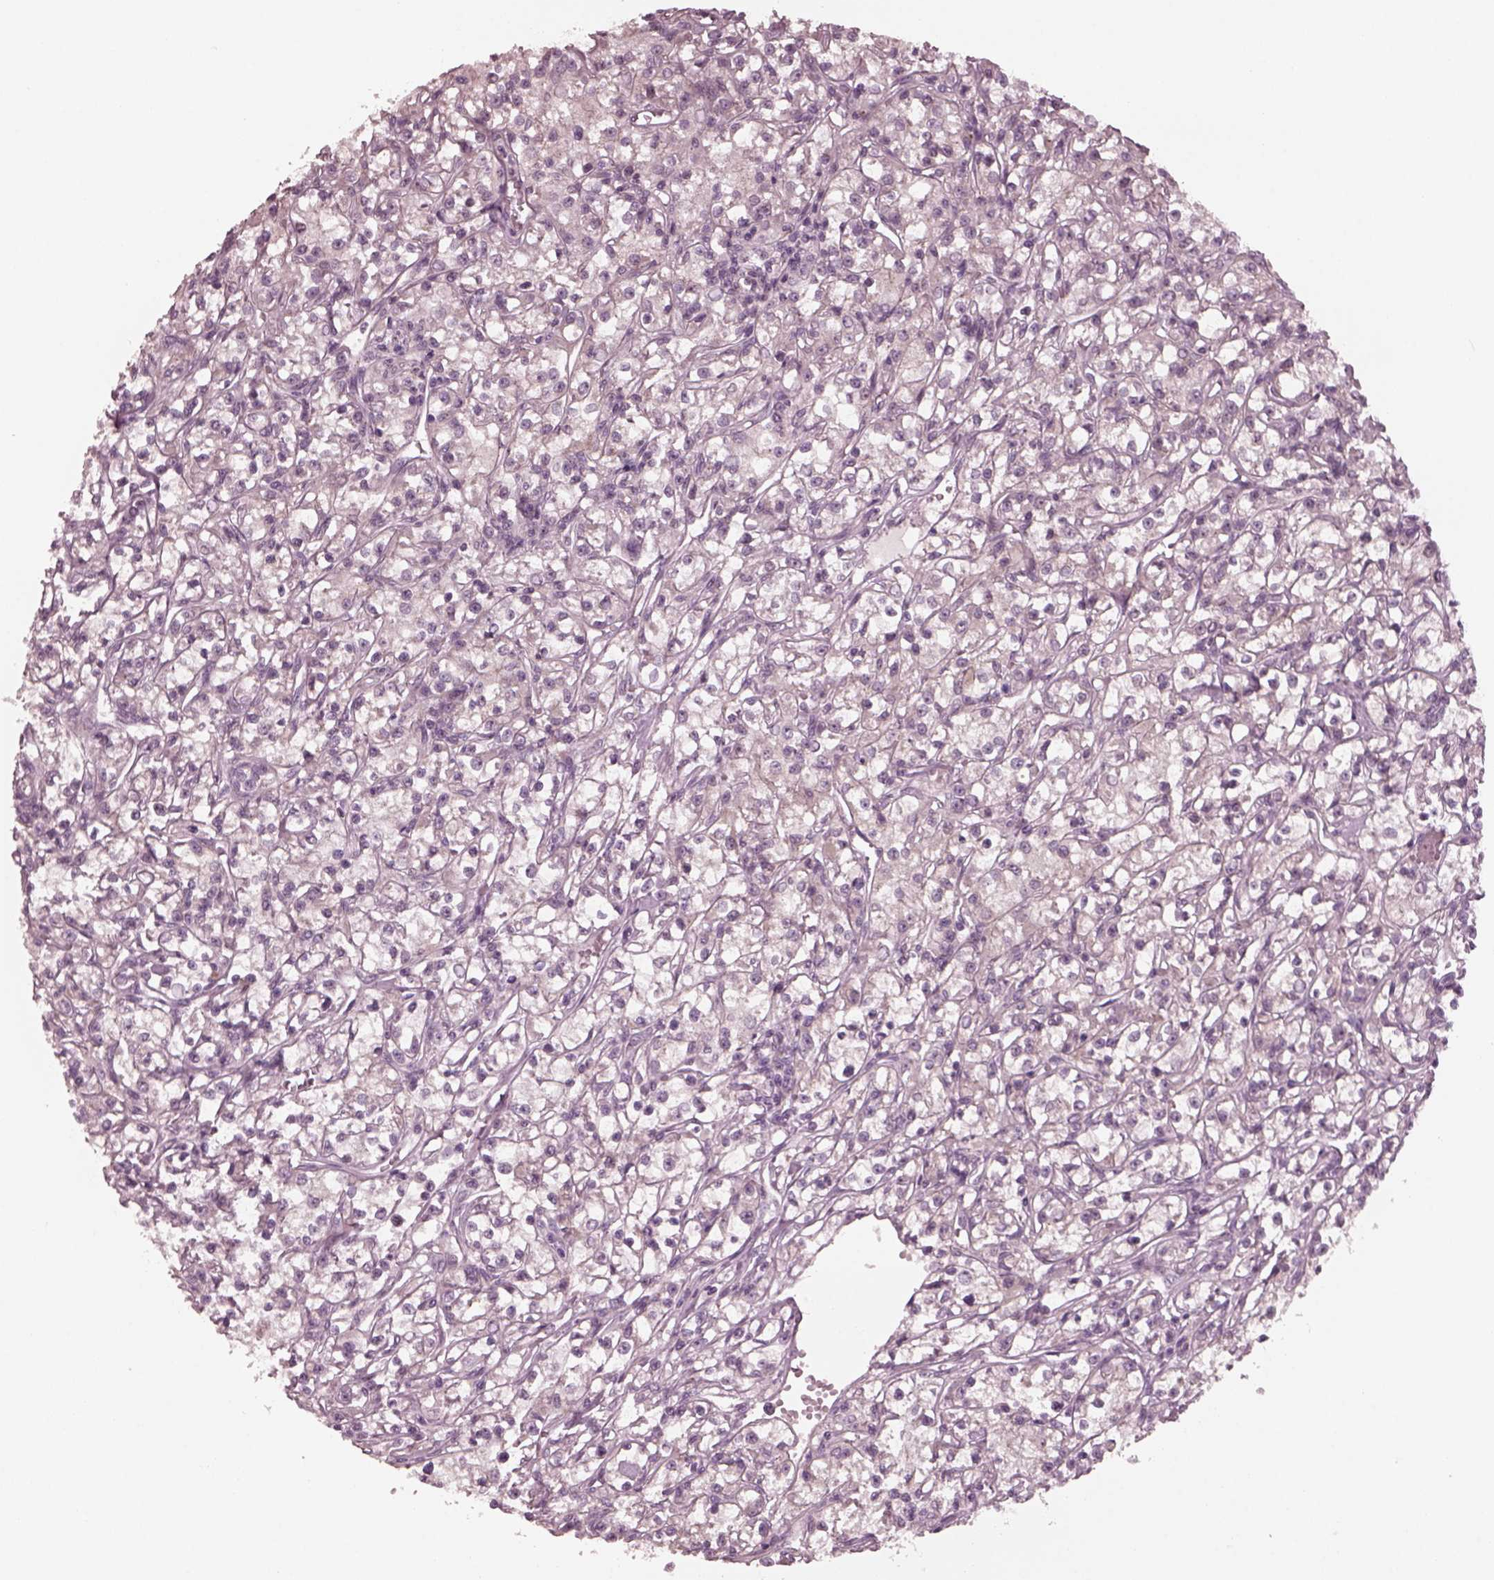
{"staining": {"intensity": "negative", "quantity": "none", "location": "none"}, "tissue": "renal cancer", "cell_type": "Tumor cells", "image_type": "cancer", "snomed": [{"axis": "morphology", "description": "Adenocarcinoma, NOS"}, {"axis": "topography", "description": "Kidney"}], "caption": "Renal adenocarcinoma stained for a protein using IHC displays no expression tumor cells.", "gene": "SAXO1", "patient": {"sex": "female", "age": 59}}